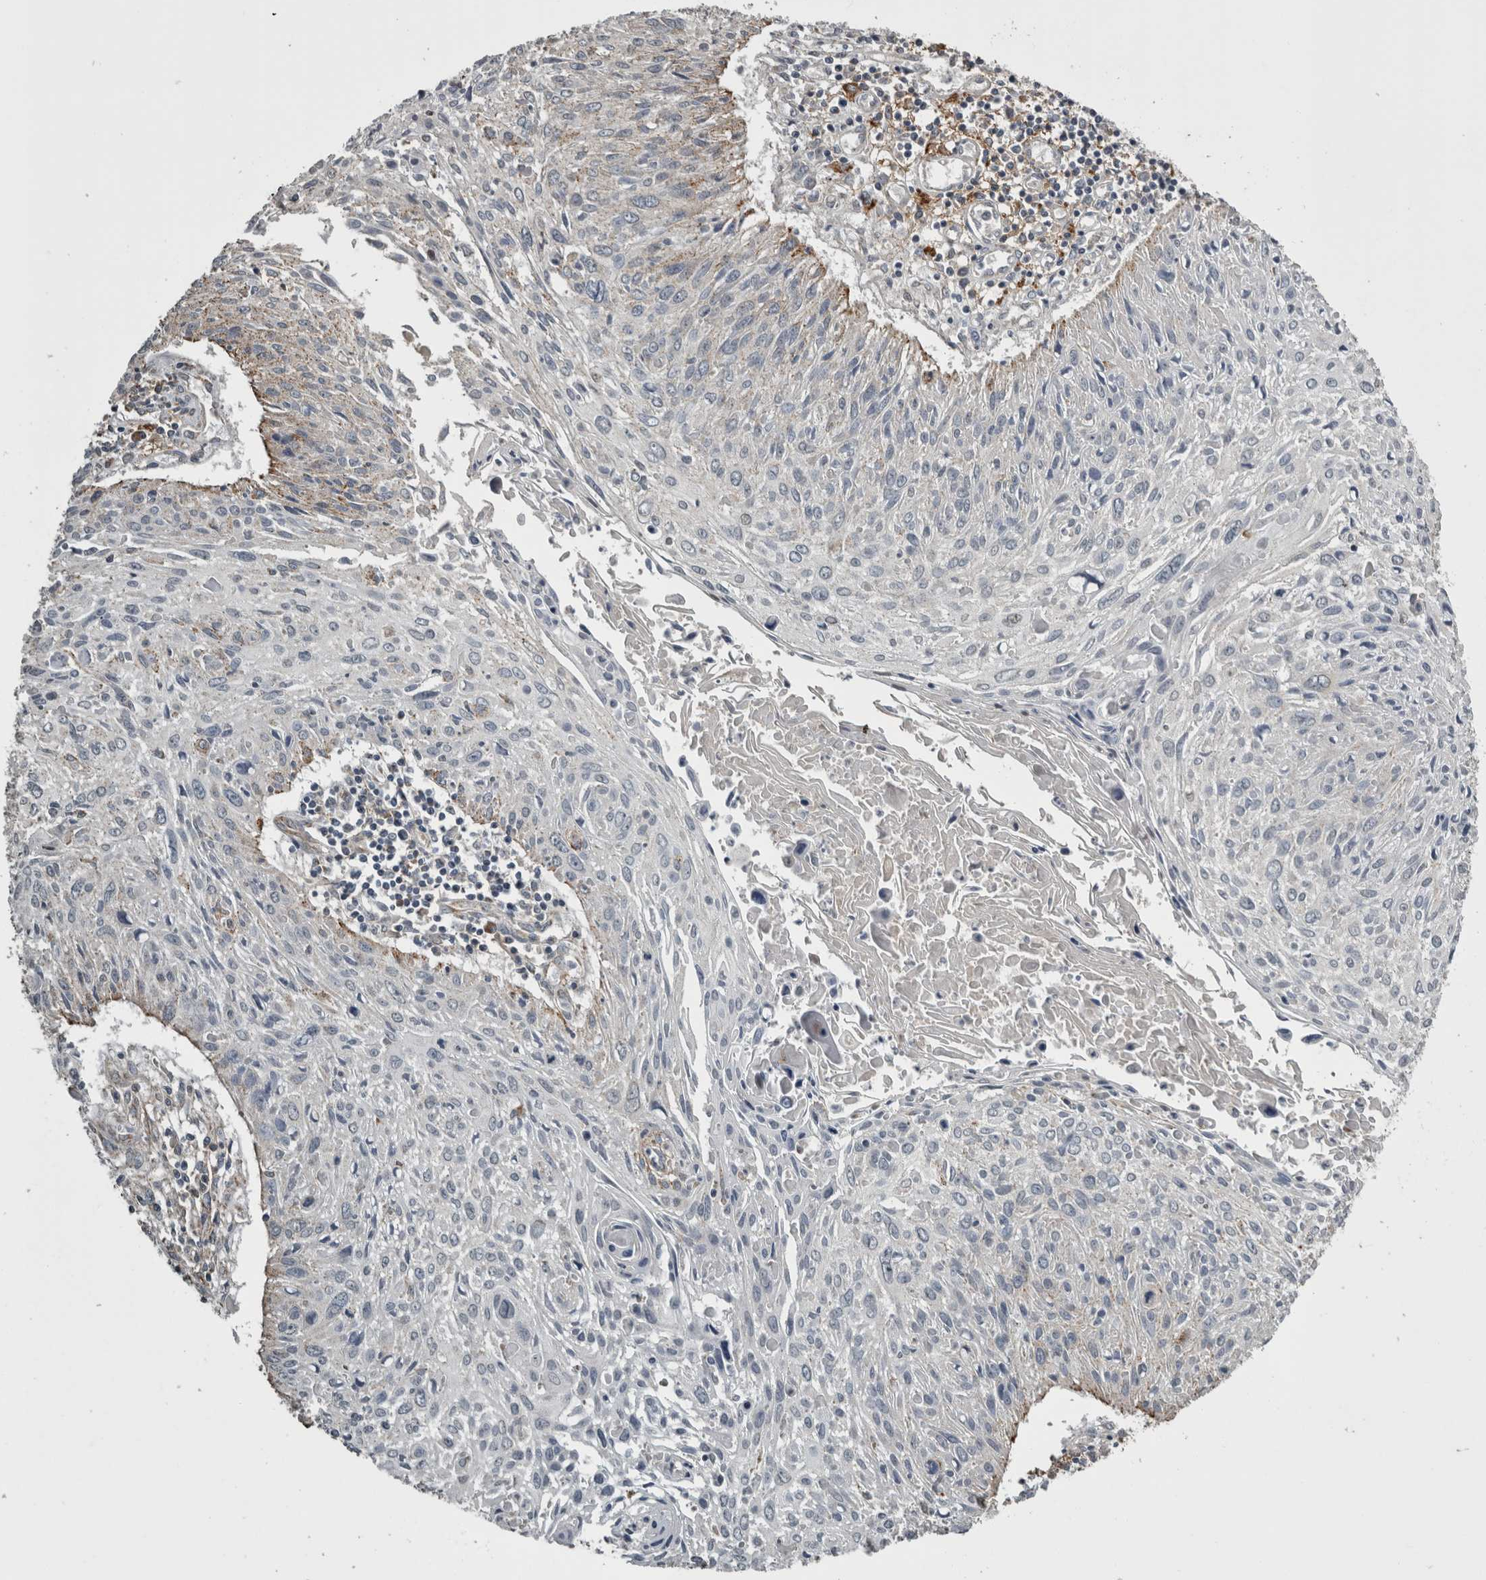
{"staining": {"intensity": "weak", "quantity": "<25%", "location": "cytoplasmic/membranous"}, "tissue": "cervical cancer", "cell_type": "Tumor cells", "image_type": "cancer", "snomed": [{"axis": "morphology", "description": "Squamous cell carcinoma, NOS"}, {"axis": "topography", "description": "Cervix"}], "caption": "Immunohistochemistry histopathology image of human cervical cancer (squamous cell carcinoma) stained for a protein (brown), which shows no staining in tumor cells.", "gene": "FRK", "patient": {"sex": "female", "age": 51}}